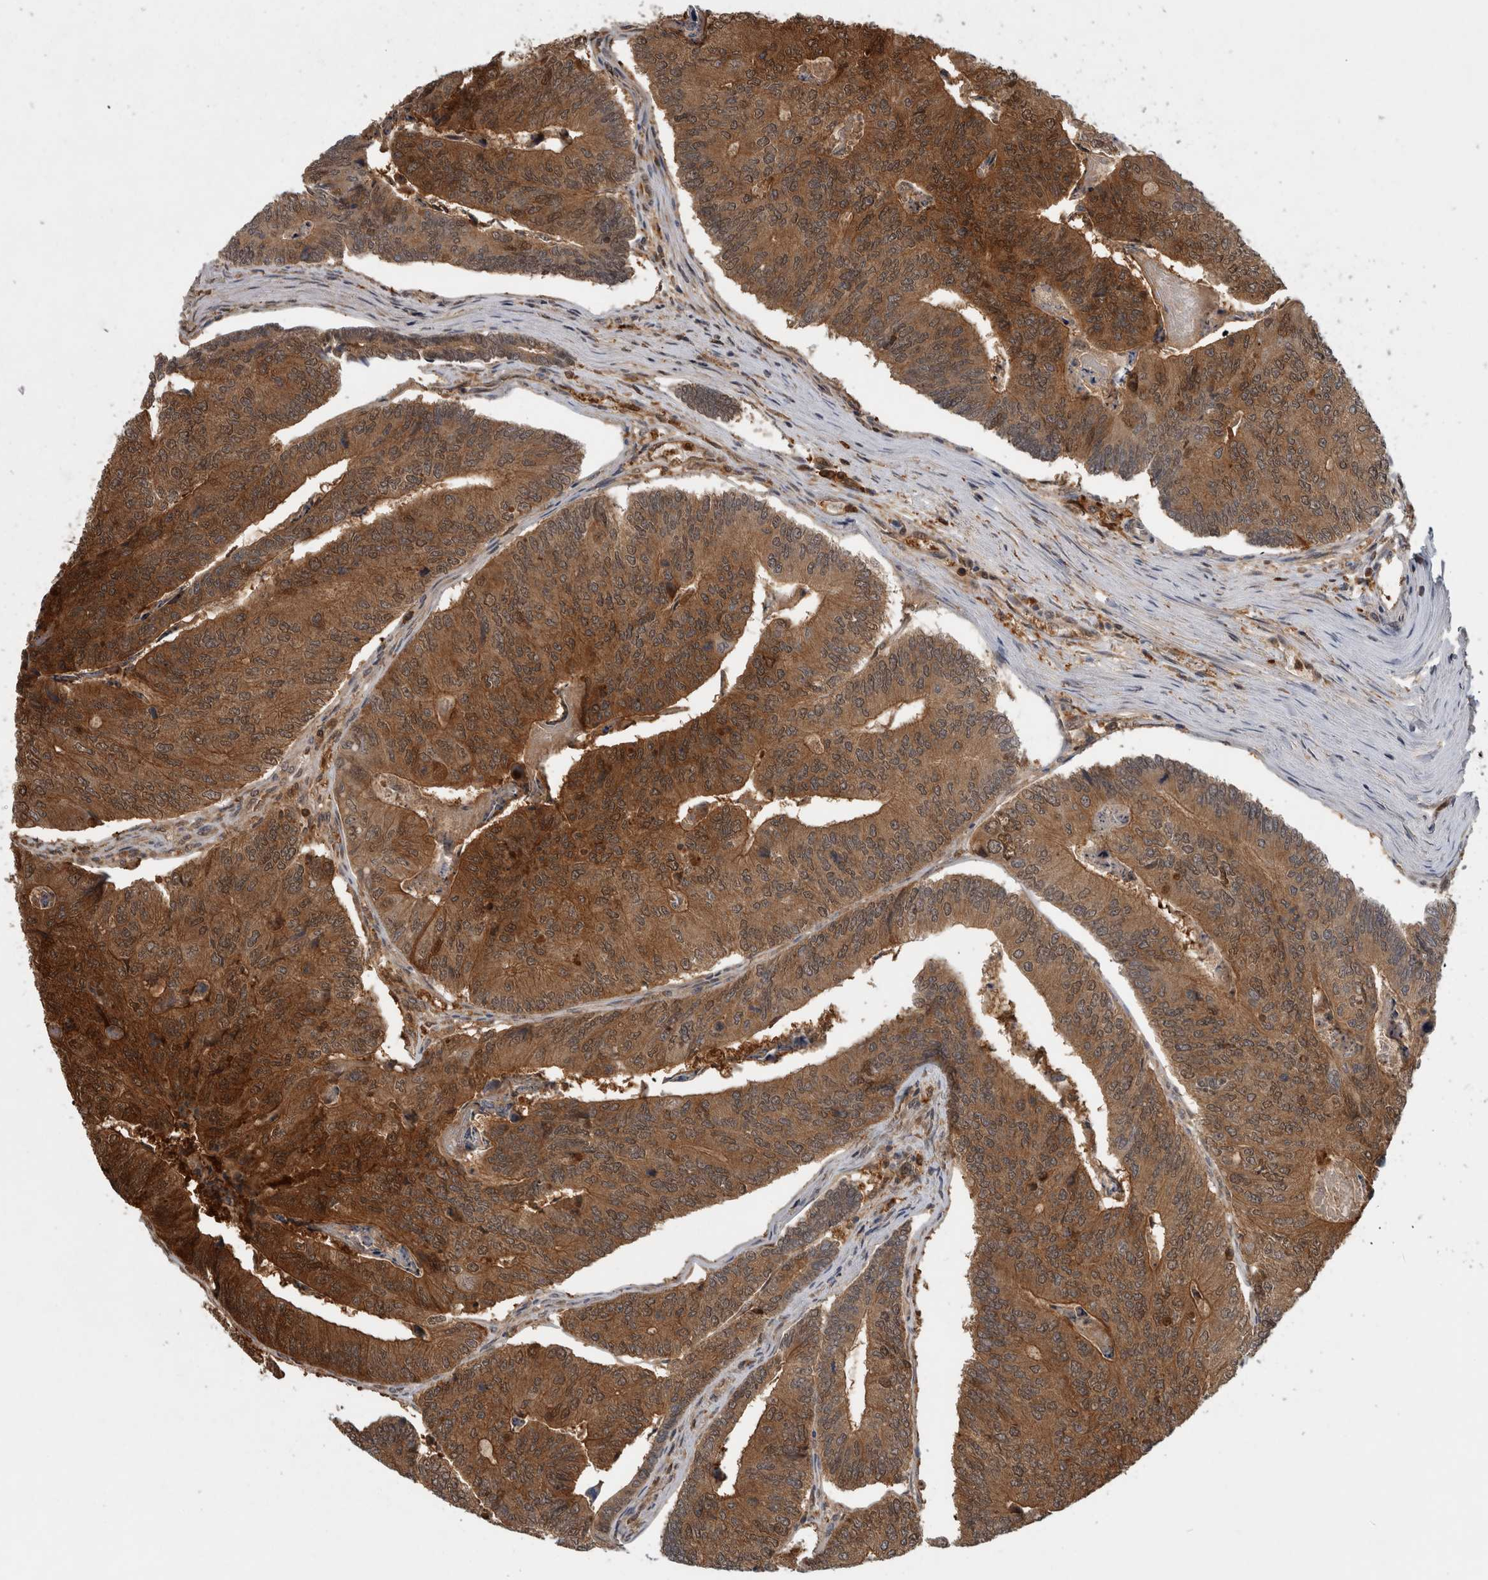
{"staining": {"intensity": "strong", "quantity": ">75%", "location": "cytoplasmic/membranous"}, "tissue": "colorectal cancer", "cell_type": "Tumor cells", "image_type": "cancer", "snomed": [{"axis": "morphology", "description": "Adenocarcinoma, NOS"}, {"axis": "topography", "description": "Colon"}], "caption": "Tumor cells demonstrate high levels of strong cytoplasmic/membranous expression in approximately >75% of cells in human colorectal adenocarcinoma. (DAB = brown stain, brightfield microscopy at high magnification).", "gene": "ASTN2", "patient": {"sex": "female", "age": 67}}